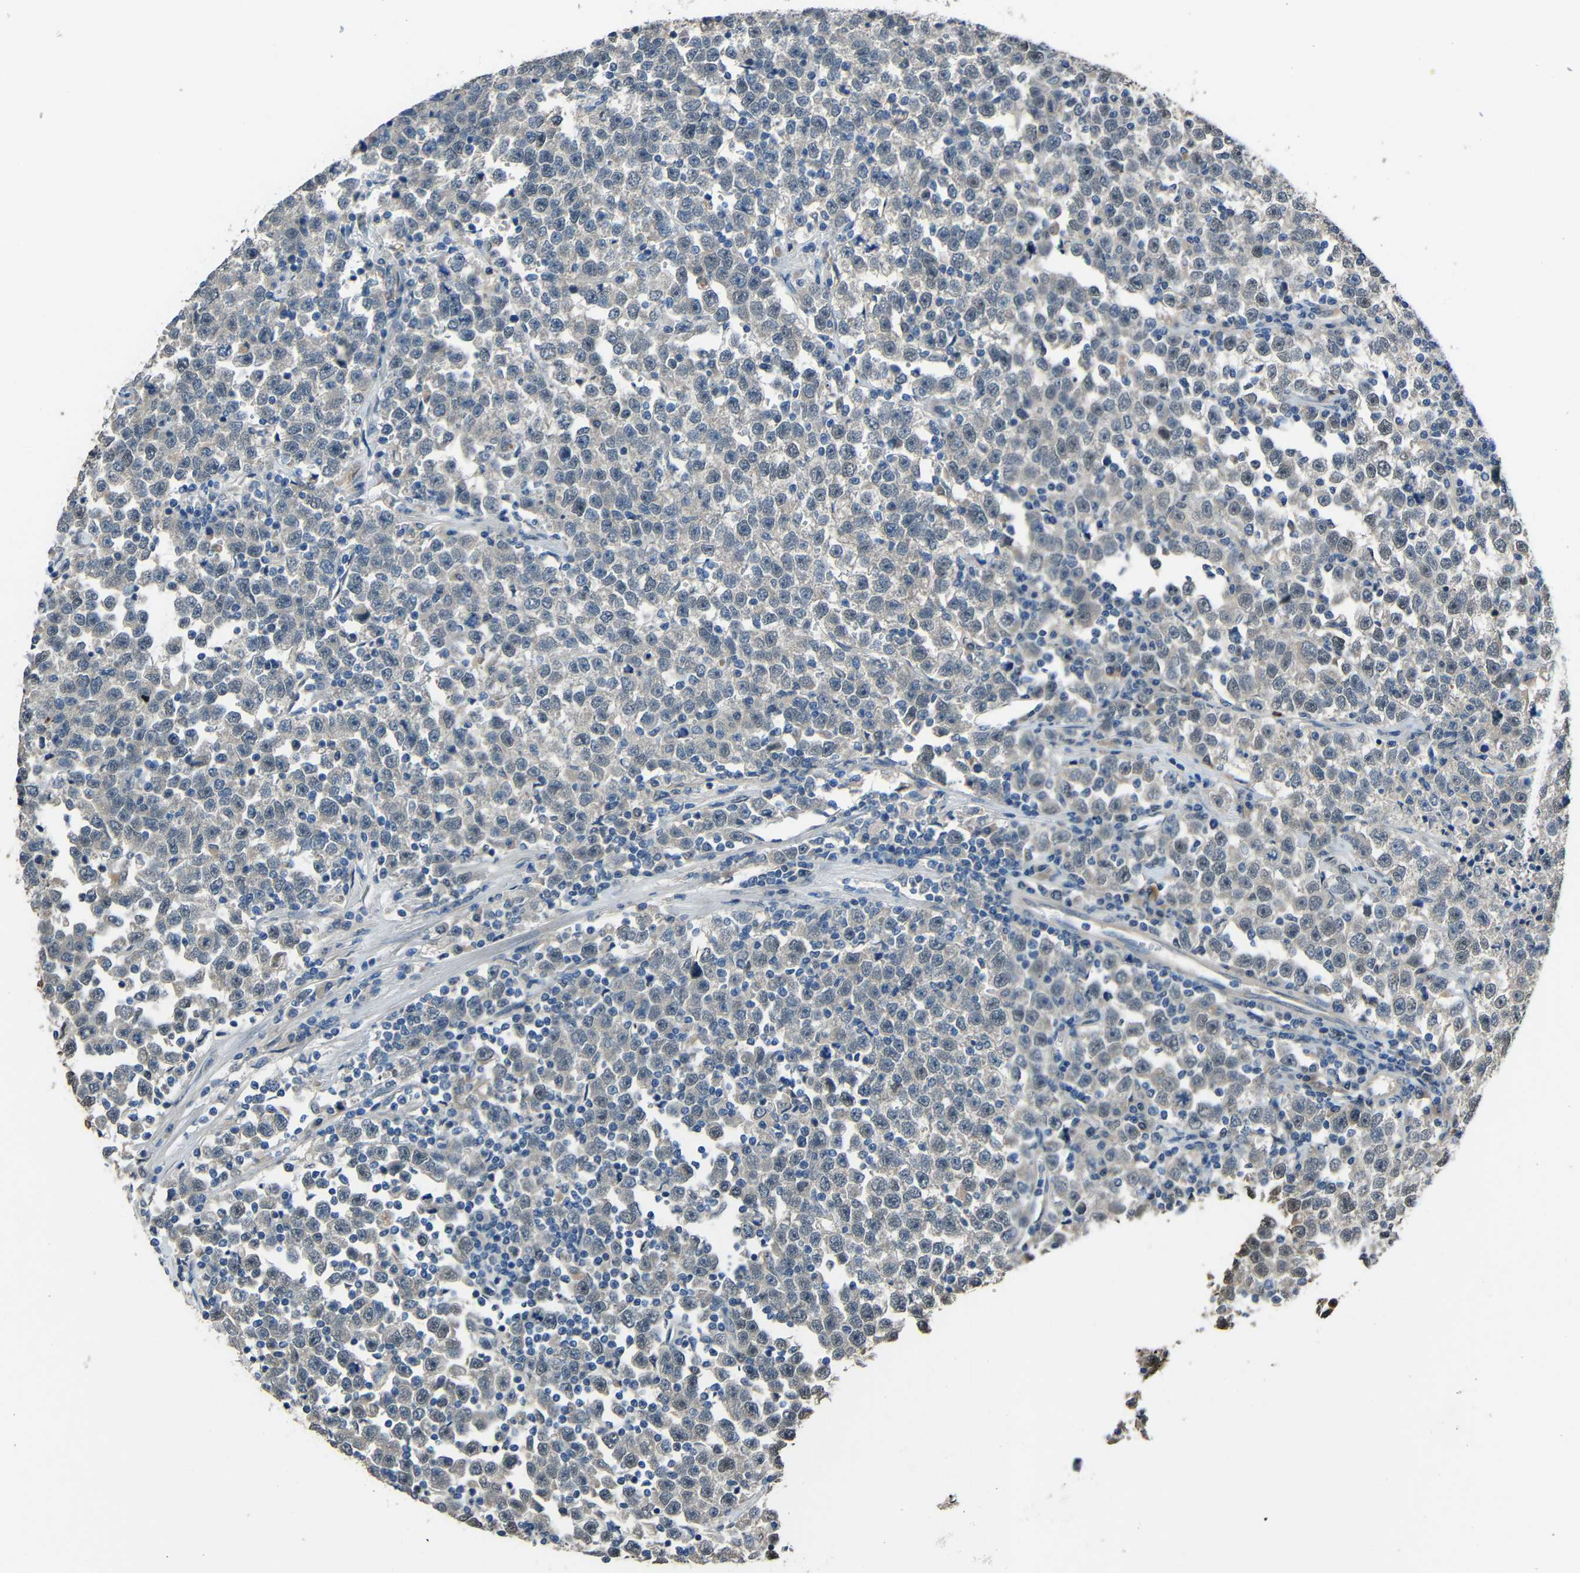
{"staining": {"intensity": "weak", "quantity": "<25%", "location": "nuclear"}, "tissue": "testis cancer", "cell_type": "Tumor cells", "image_type": "cancer", "snomed": [{"axis": "morphology", "description": "Seminoma, NOS"}, {"axis": "topography", "description": "Testis"}], "caption": "The photomicrograph reveals no significant staining in tumor cells of seminoma (testis). (Brightfield microscopy of DAB immunohistochemistry (IHC) at high magnification).", "gene": "STBD1", "patient": {"sex": "male", "age": 43}}